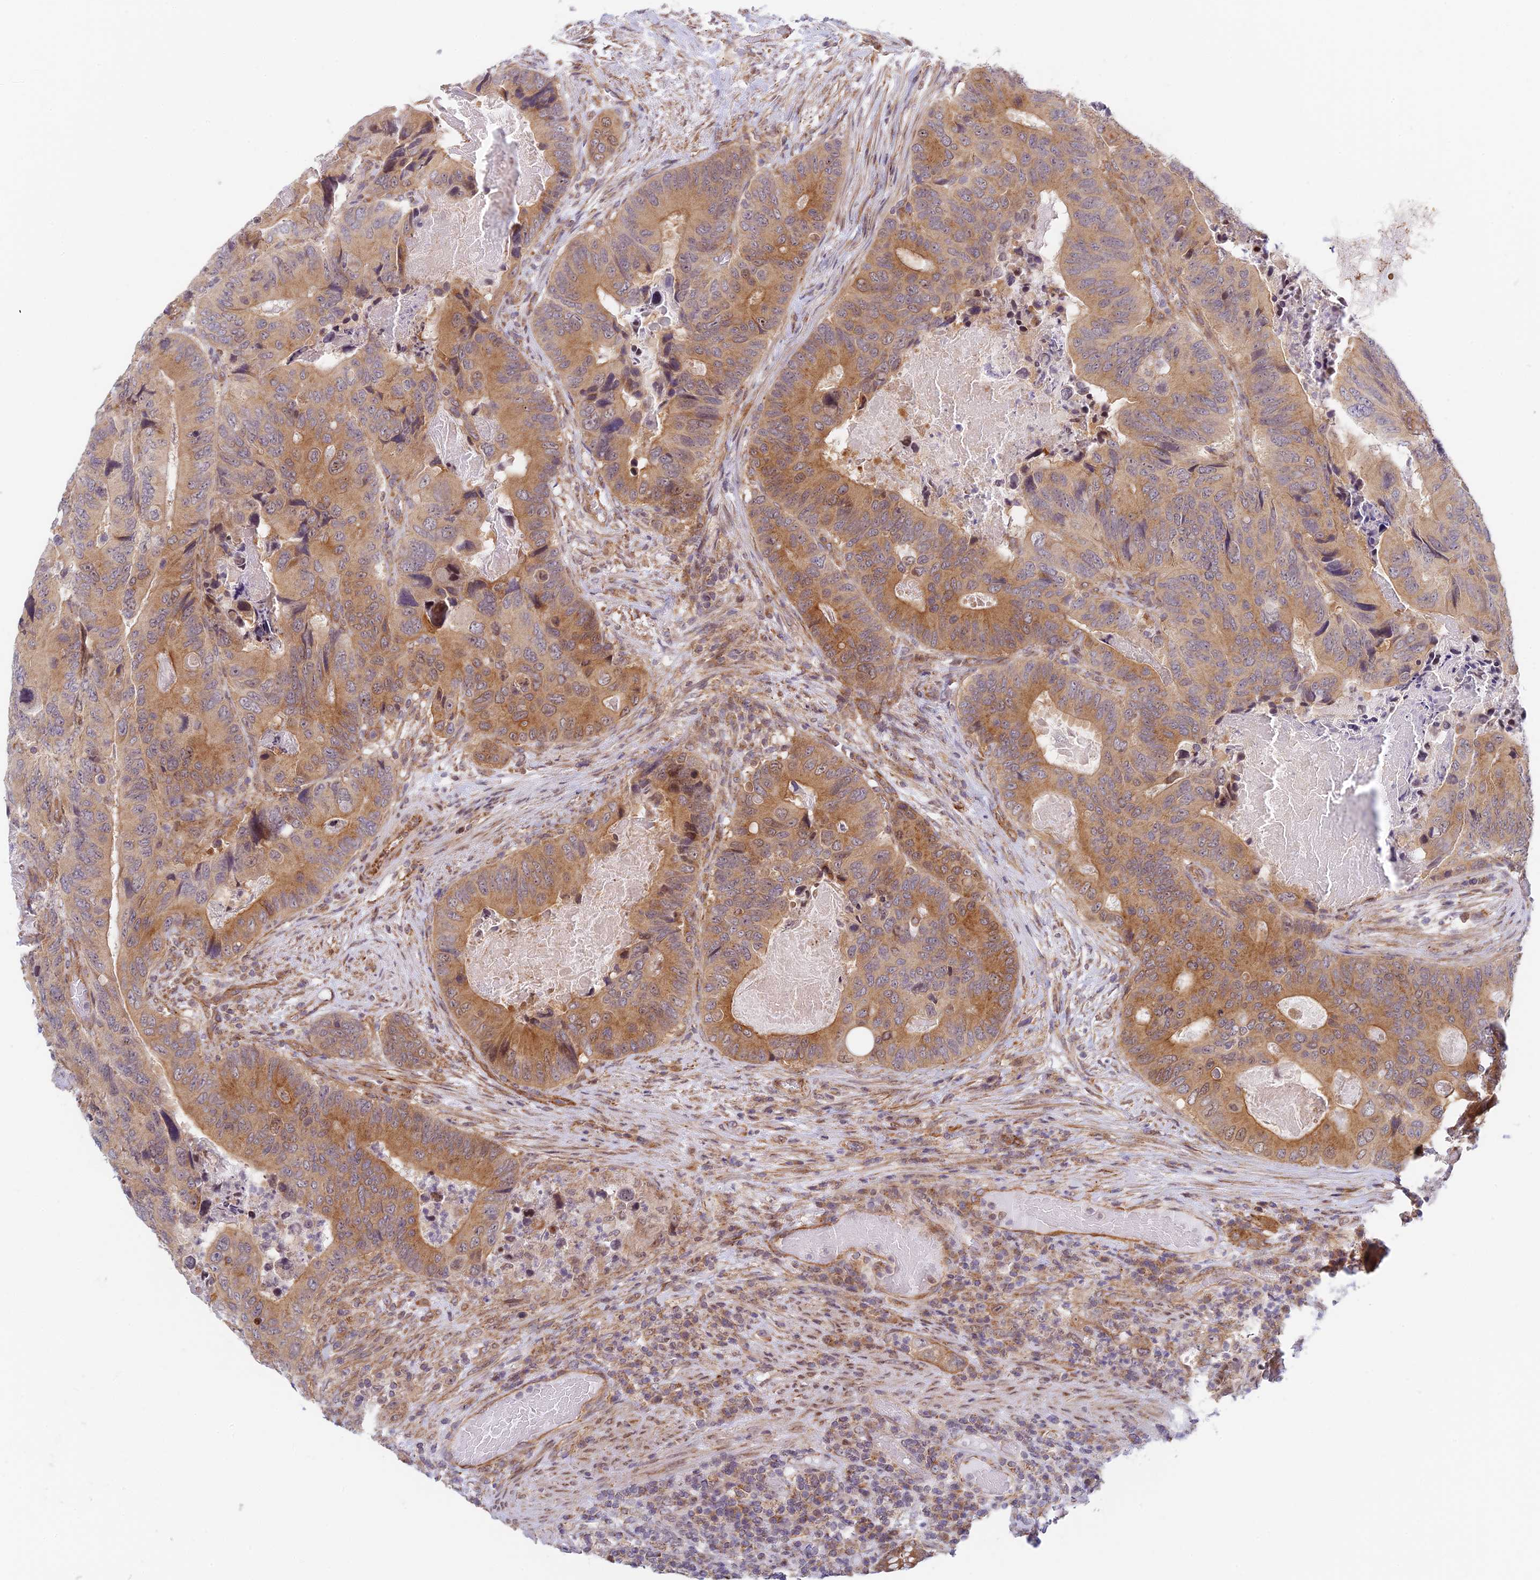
{"staining": {"intensity": "moderate", "quantity": ">75%", "location": "cytoplasmic/membranous"}, "tissue": "colorectal cancer", "cell_type": "Tumor cells", "image_type": "cancer", "snomed": [{"axis": "morphology", "description": "Adenocarcinoma, NOS"}, {"axis": "topography", "description": "Colon"}], "caption": "About >75% of tumor cells in human colorectal cancer (adenocarcinoma) reveal moderate cytoplasmic/membranous protein positivity as visualized by brown immunohistochemical staining.", "gene": "HOOK2", "patient": {"sex": "male", "age": 84}}